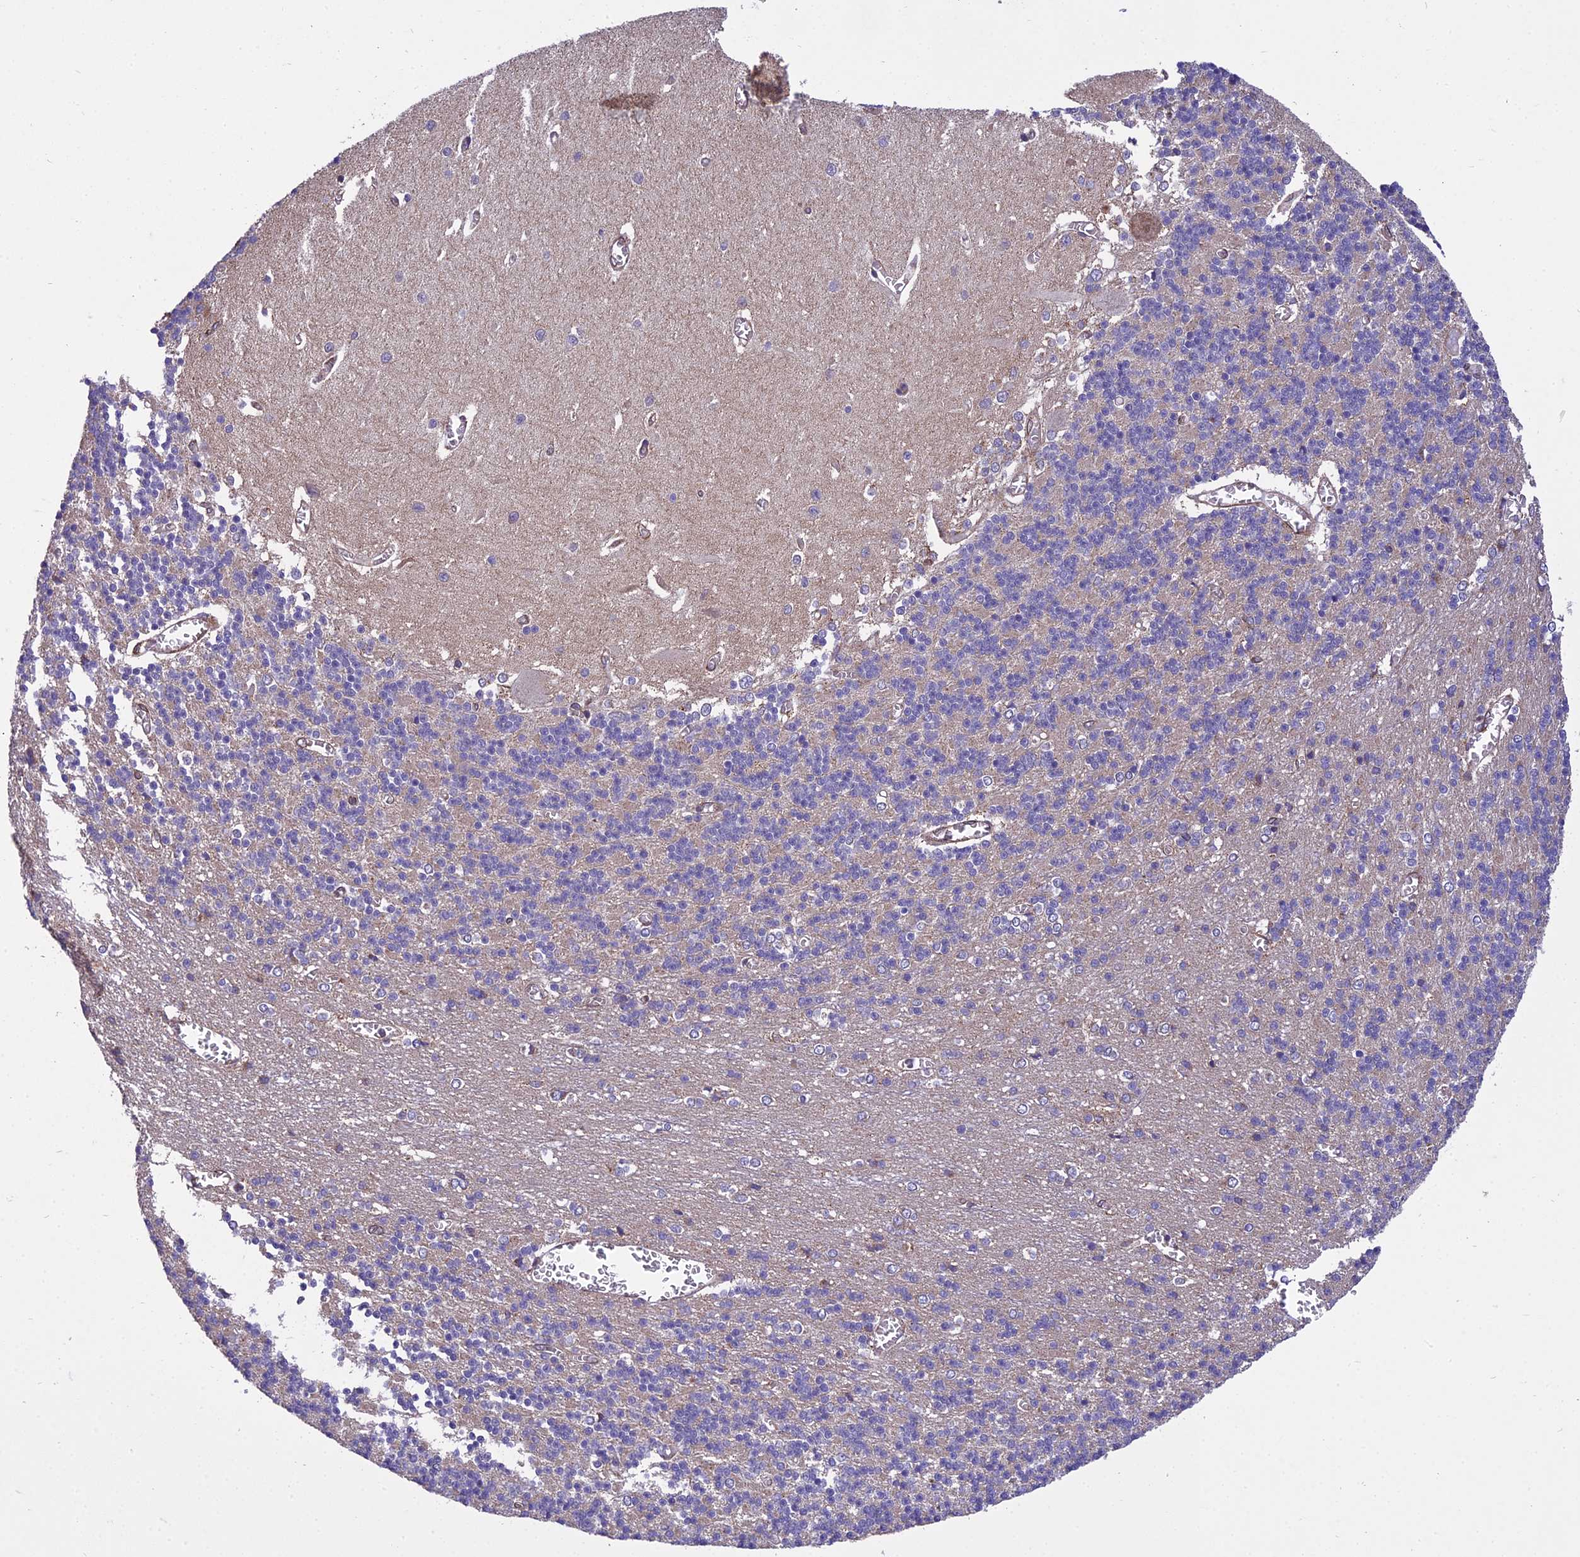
{"staining": {"intensity": "weak", "quantity": "<25%", "location": "cytoplasmic/membranous"}, "tissue": "cerebellum", "cell_type": "Cells in granular layer", "image_type": "normal", "snomed": [{"axis": "morphology", "description": "Normal tissue, NOS"}, {"axis": "topography", "description": "Cerebellum"}], "caption": "This is a micrograph of immunohistochemistry staining of unremarkable cerebellum, which shows no staining in cells in granular layer.", "gene": "GIMAP1", "patient": {"sex": "male", "age": 37}}